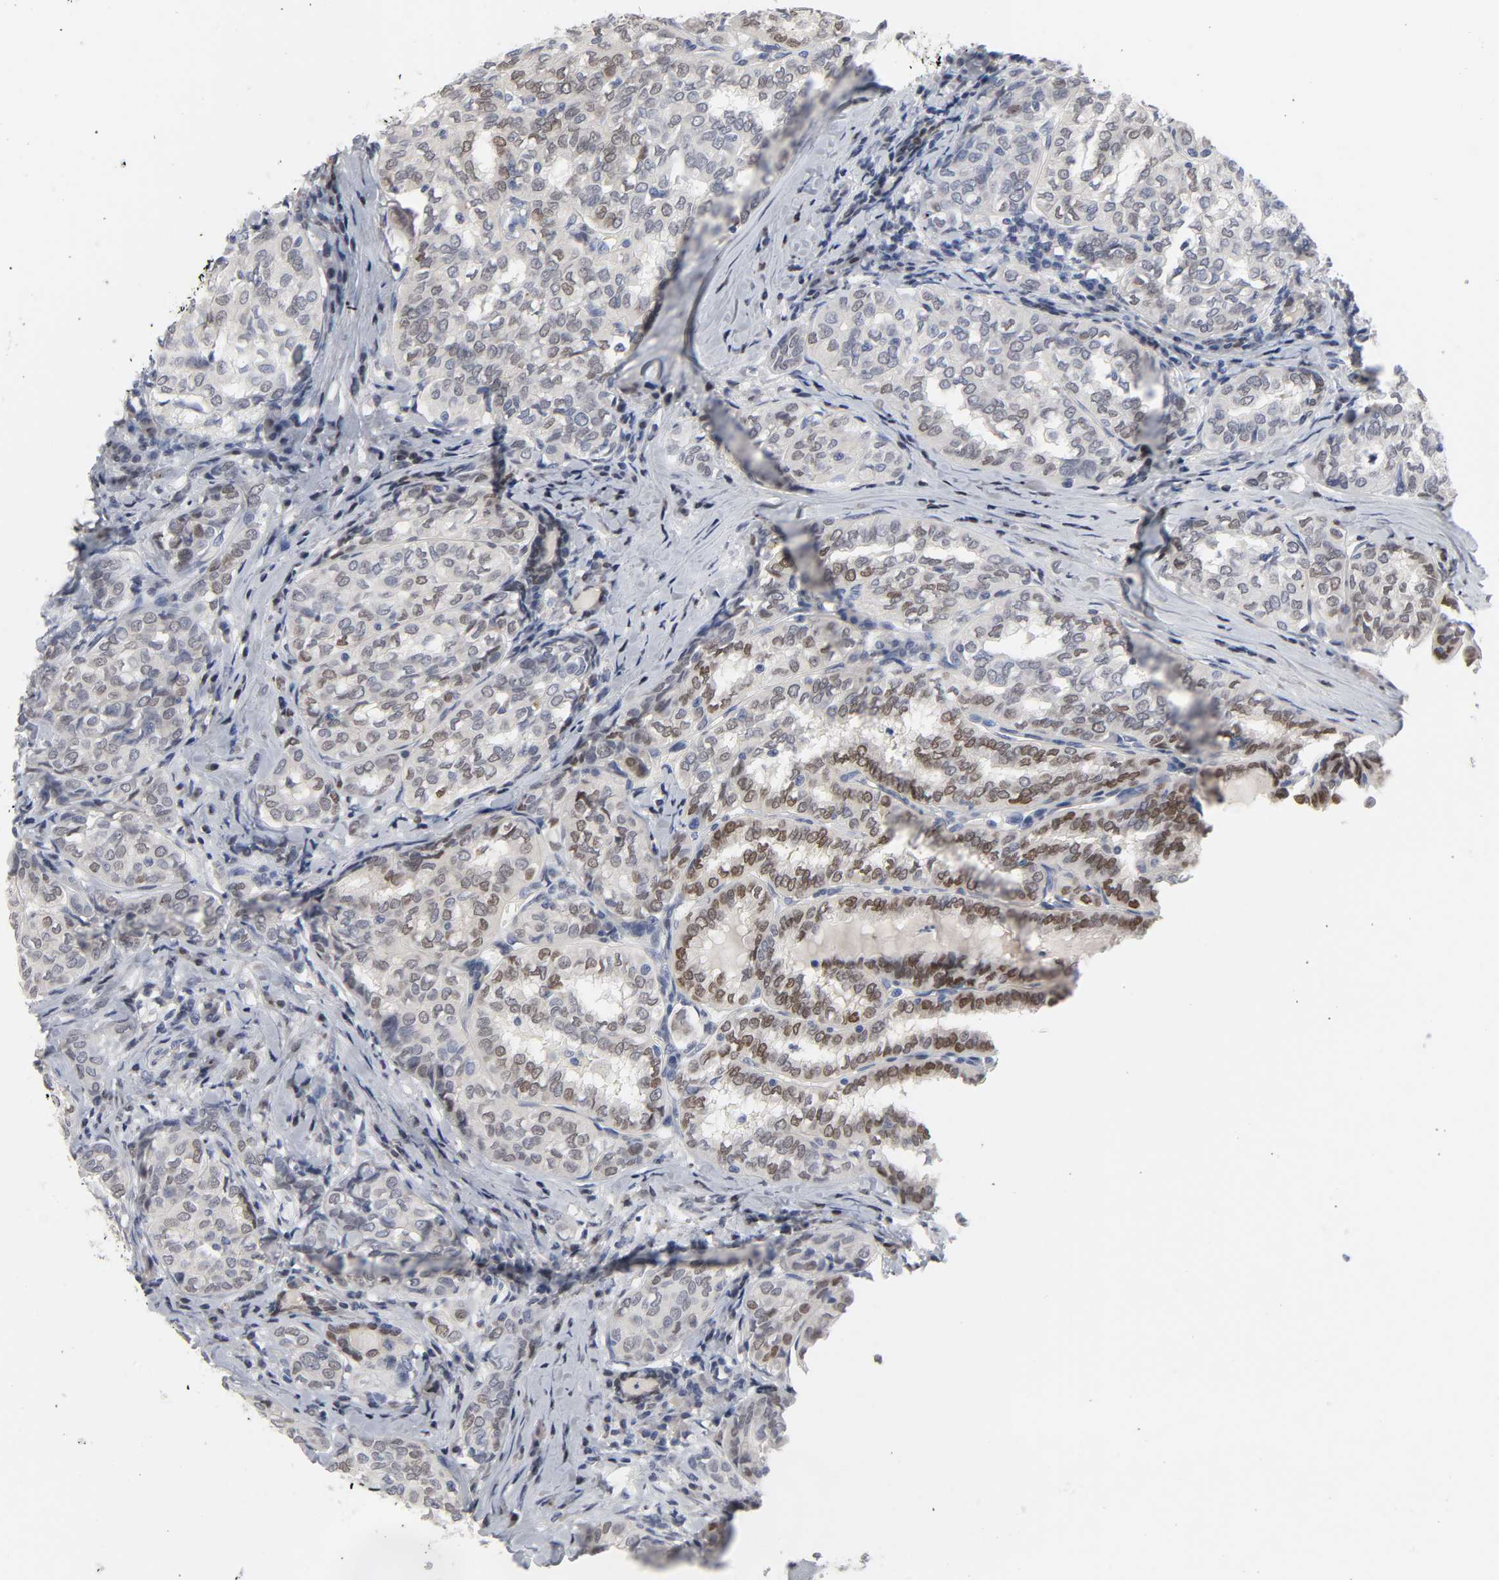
{"staining": {"intensity": "moderate", "quantity": ">75%", "location": "nuclear"}, "tissue": "thyroid cancer", "cell_type": "Tumor cells", "image_type": "cancer", "snomed": [{"axis": "morphology", "description": "Papillary adenocarcinoma, NOS"}, {"axis": "topography", "description": "Thyroid gland"}], "caption": "Immunohistochemistry (IHC) of thyroid cancer reveals medium levels of moderate nuclear positivity in approximately >75% of tumor cells.", "gene": "SALL2", "patient": {"sex": "female", "age": 30}}